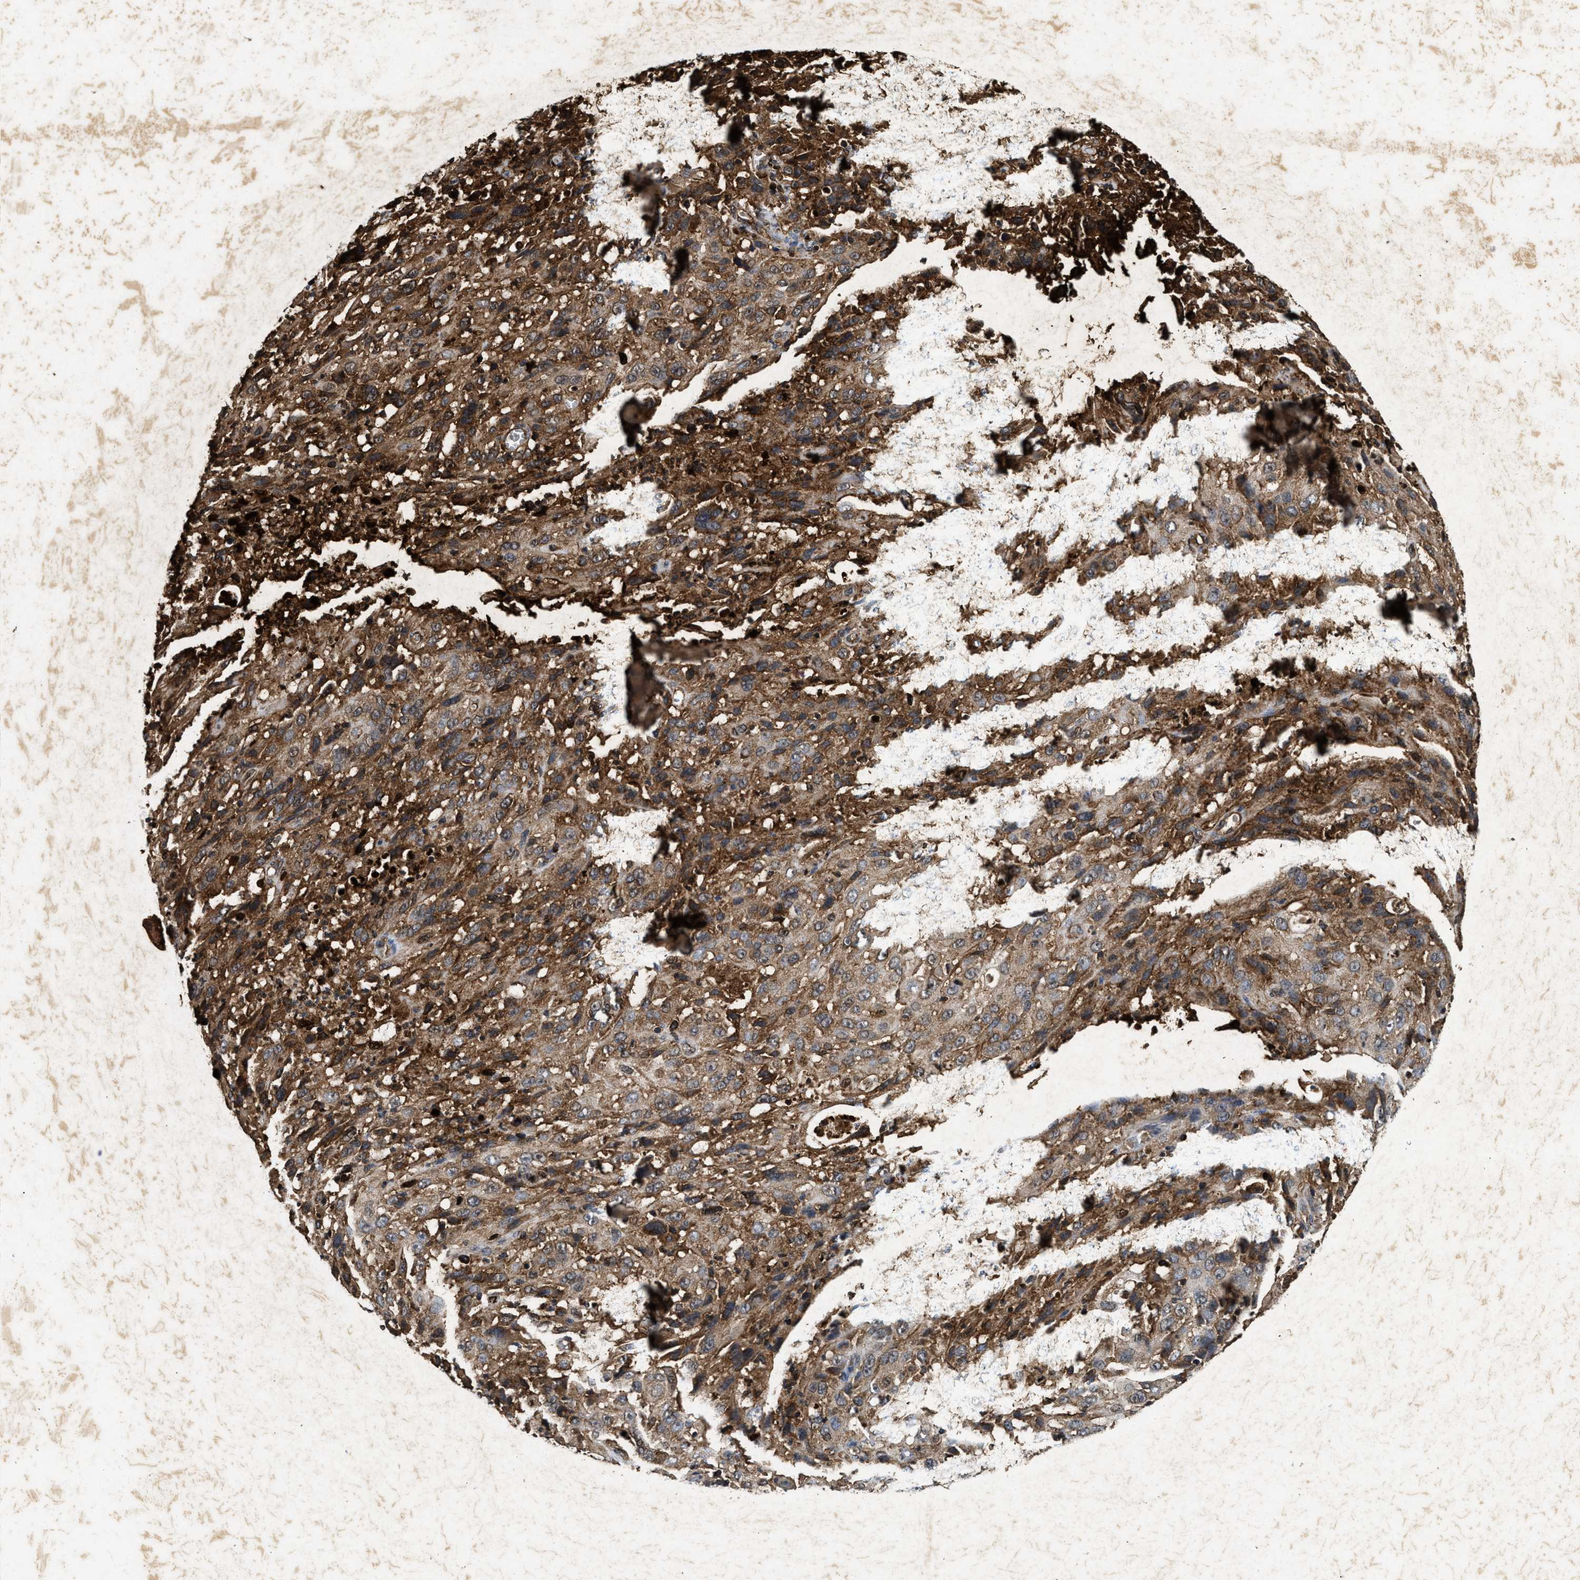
{"staining": {"intensity": "moderate", "quantity": ">75%", "location": "cytoplasmic/membranous"}, "tissue": "cervical cancer", "cell_type": "Tumor cells", "image_type": "cancer", "snomed": [{"axis": "morphology", "description": "Squamous cell carcinoma, NOS"}, {"axis": "topography", "description": "Cervix"}], "caption": "High-magnification brightfield microscopy of cervical squamous cell carcinoma stained with DAB (3,3'-diaminobenzidine) (brown) and counterstained with hematoxylin (blue). tumor cells exhibit moderate cytoplasmic/membranous positivity is appreciated in about>75% of cells.", "gene": "ACOX1", "patient": {"sex": "female", "age": 32}}